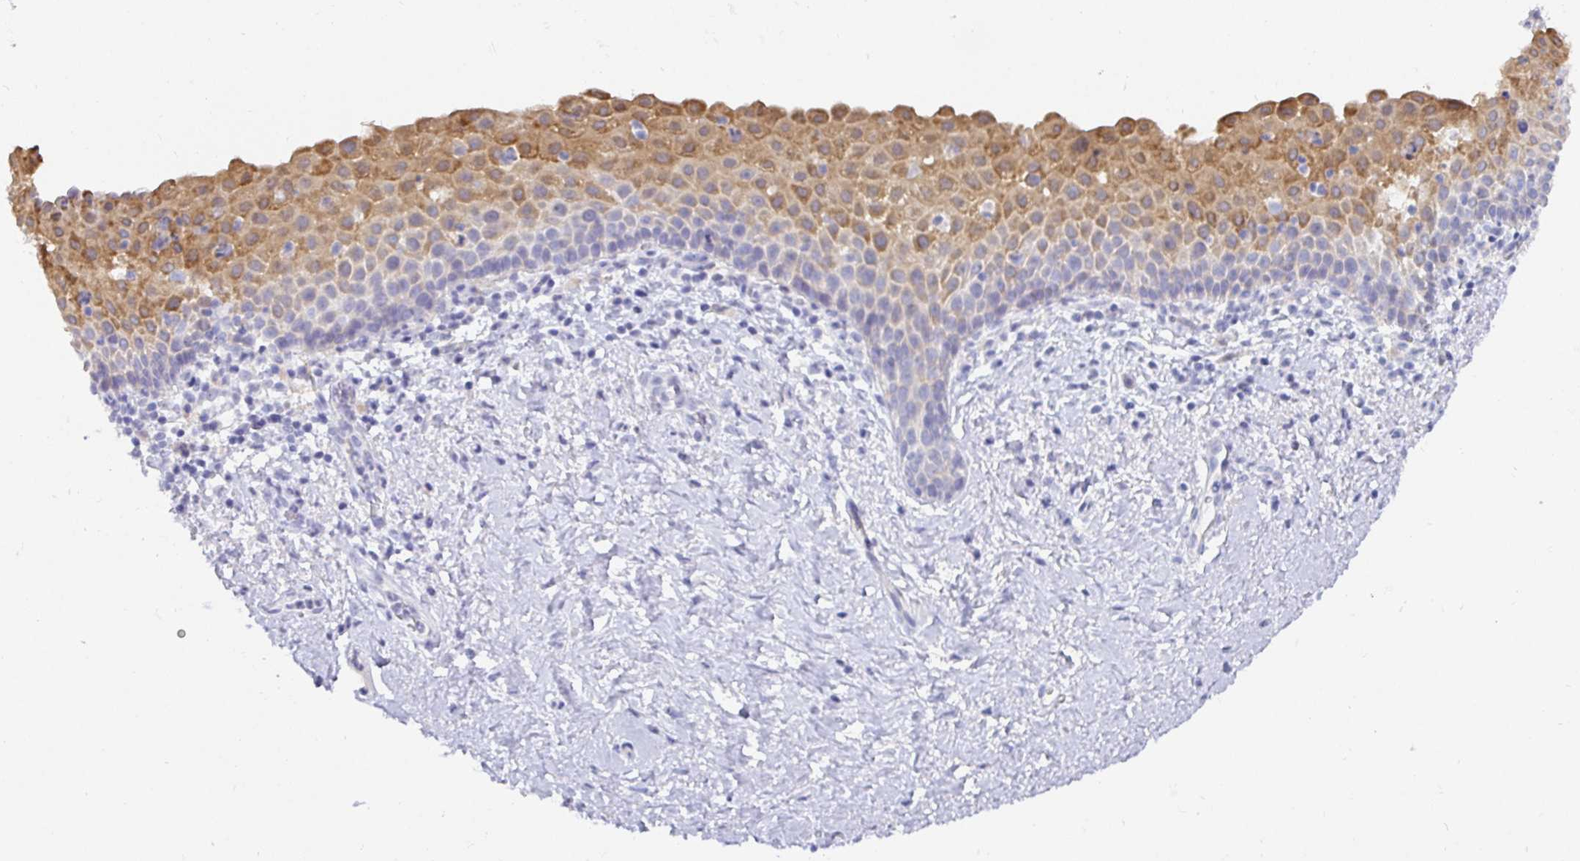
{"staining": {"intensity": "moderate", "quantity": "25%-75%", "location": "cytoplasmic/membranous"}, "tissue": "vagina", "cell_type": "Squamous epithelial cells", "image_type": "normal", "snomed": [{"axis": "morphology", "description": "Normal tissue, NOS"}, {"axis": "topography", "description": "Vagina"}], "caption": "Moderate cytoplasmic/membranous protein expression is identified in about 25%-75% of squamous epithelial cells in vagina. (DAB (3,3'-diaminobenzidine) IHC with brightfield microscopy, high magnification).", "gene": "TMEM241", "patient": {"sex": "female", "age": 61}}